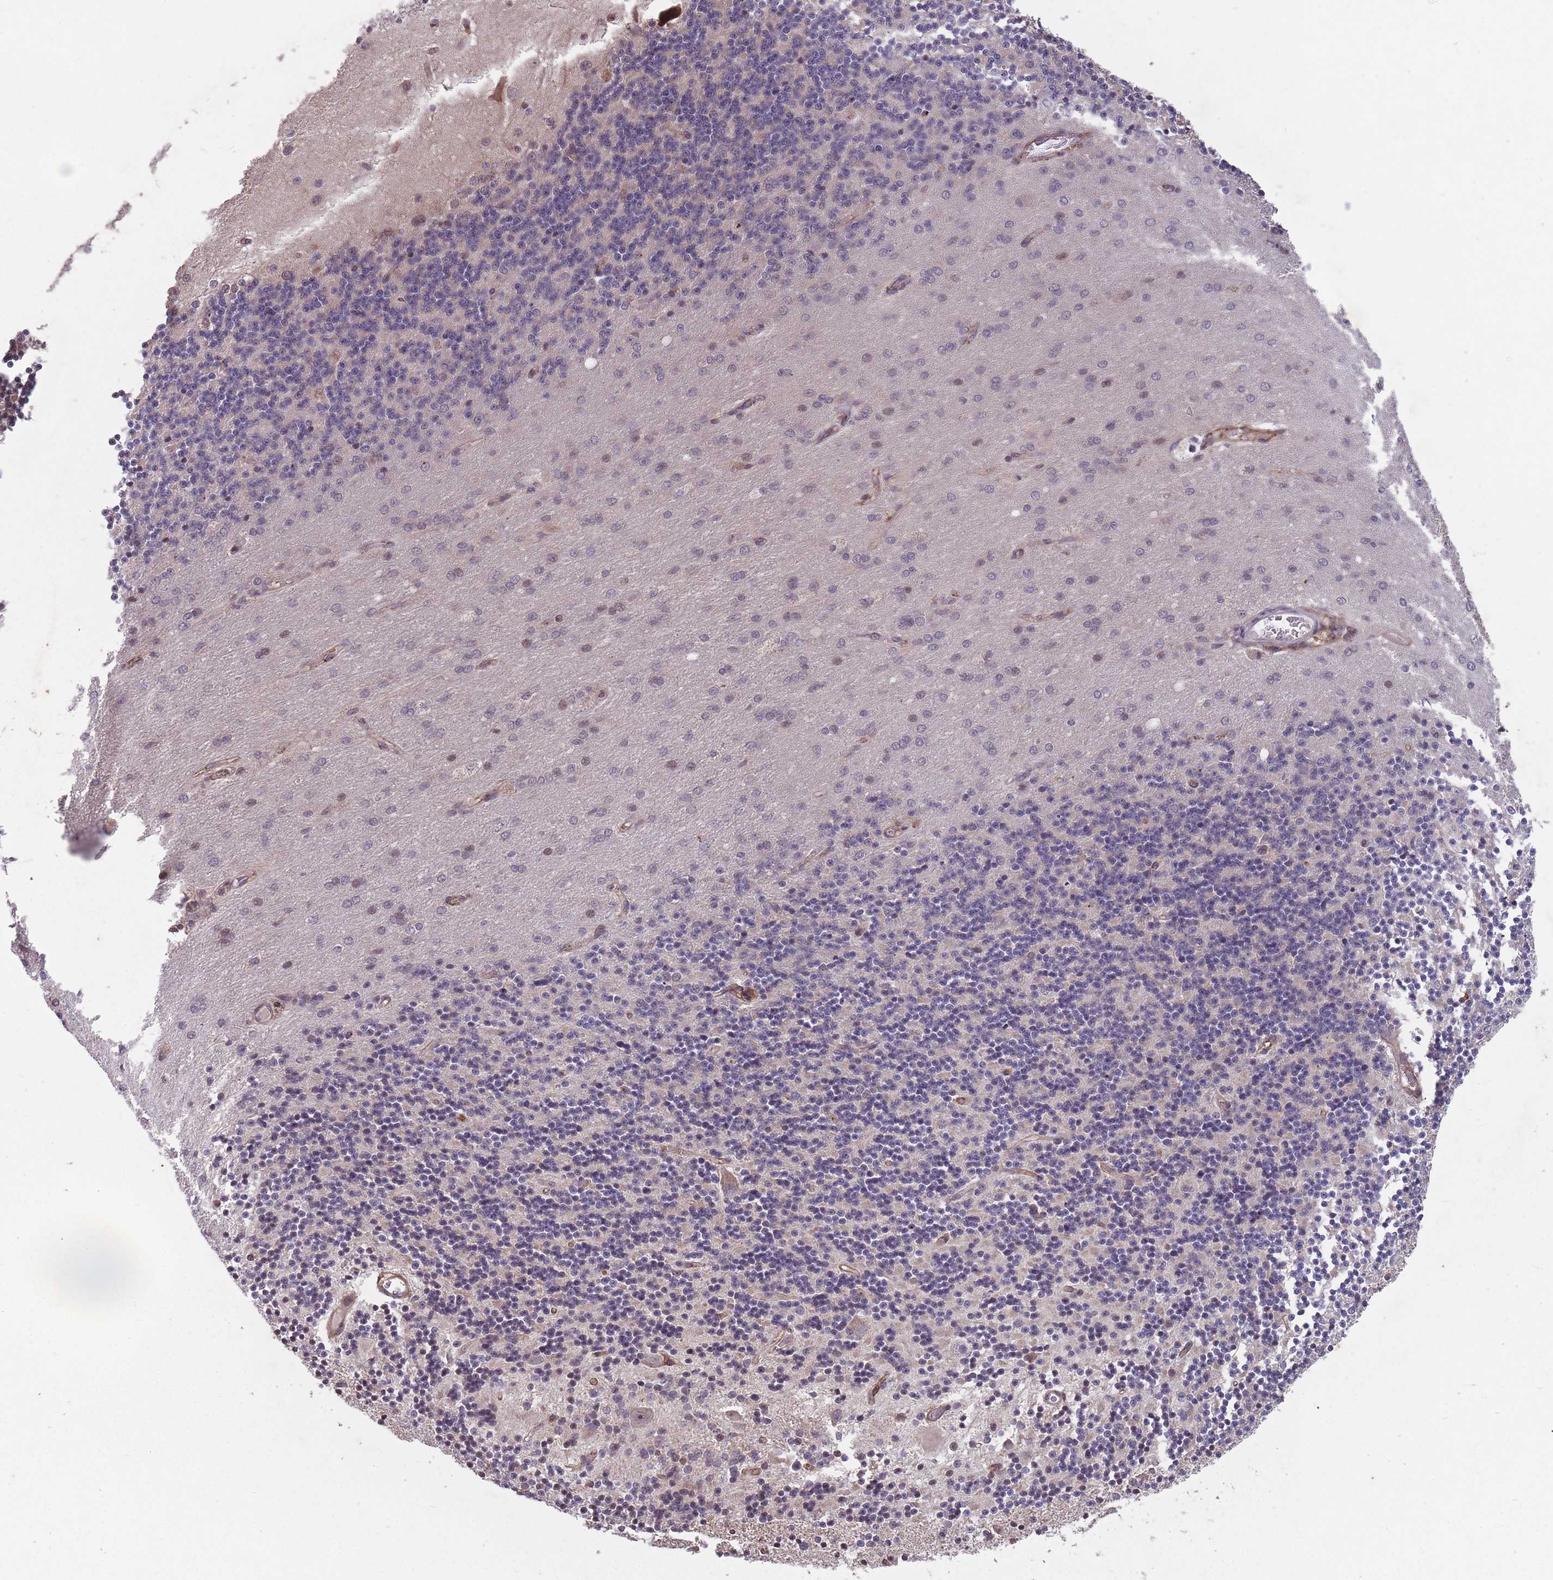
{"staining": {"intensity": "negative", "quantity": "none", "location": "none"}, "tissue": "cerebellum", "cell_type": "Cells in granular layer", "image_type": "normal", "snomed": [{"axis": "morphology", "description": "Normal tissue, NOS"}, {"axis": "topography", "description": "Cerebellum"}], "caption": "Immunohistochemistry image of benign human cerebellum stained for a protein (brown), which reveals no staining in cells in granular layer. The staining is performed using DAB brown chromogen with nuclei counter-stained in using hematoxylin.", "gene": "GGT5", "patient": {"sex": "female", "age": 29}}